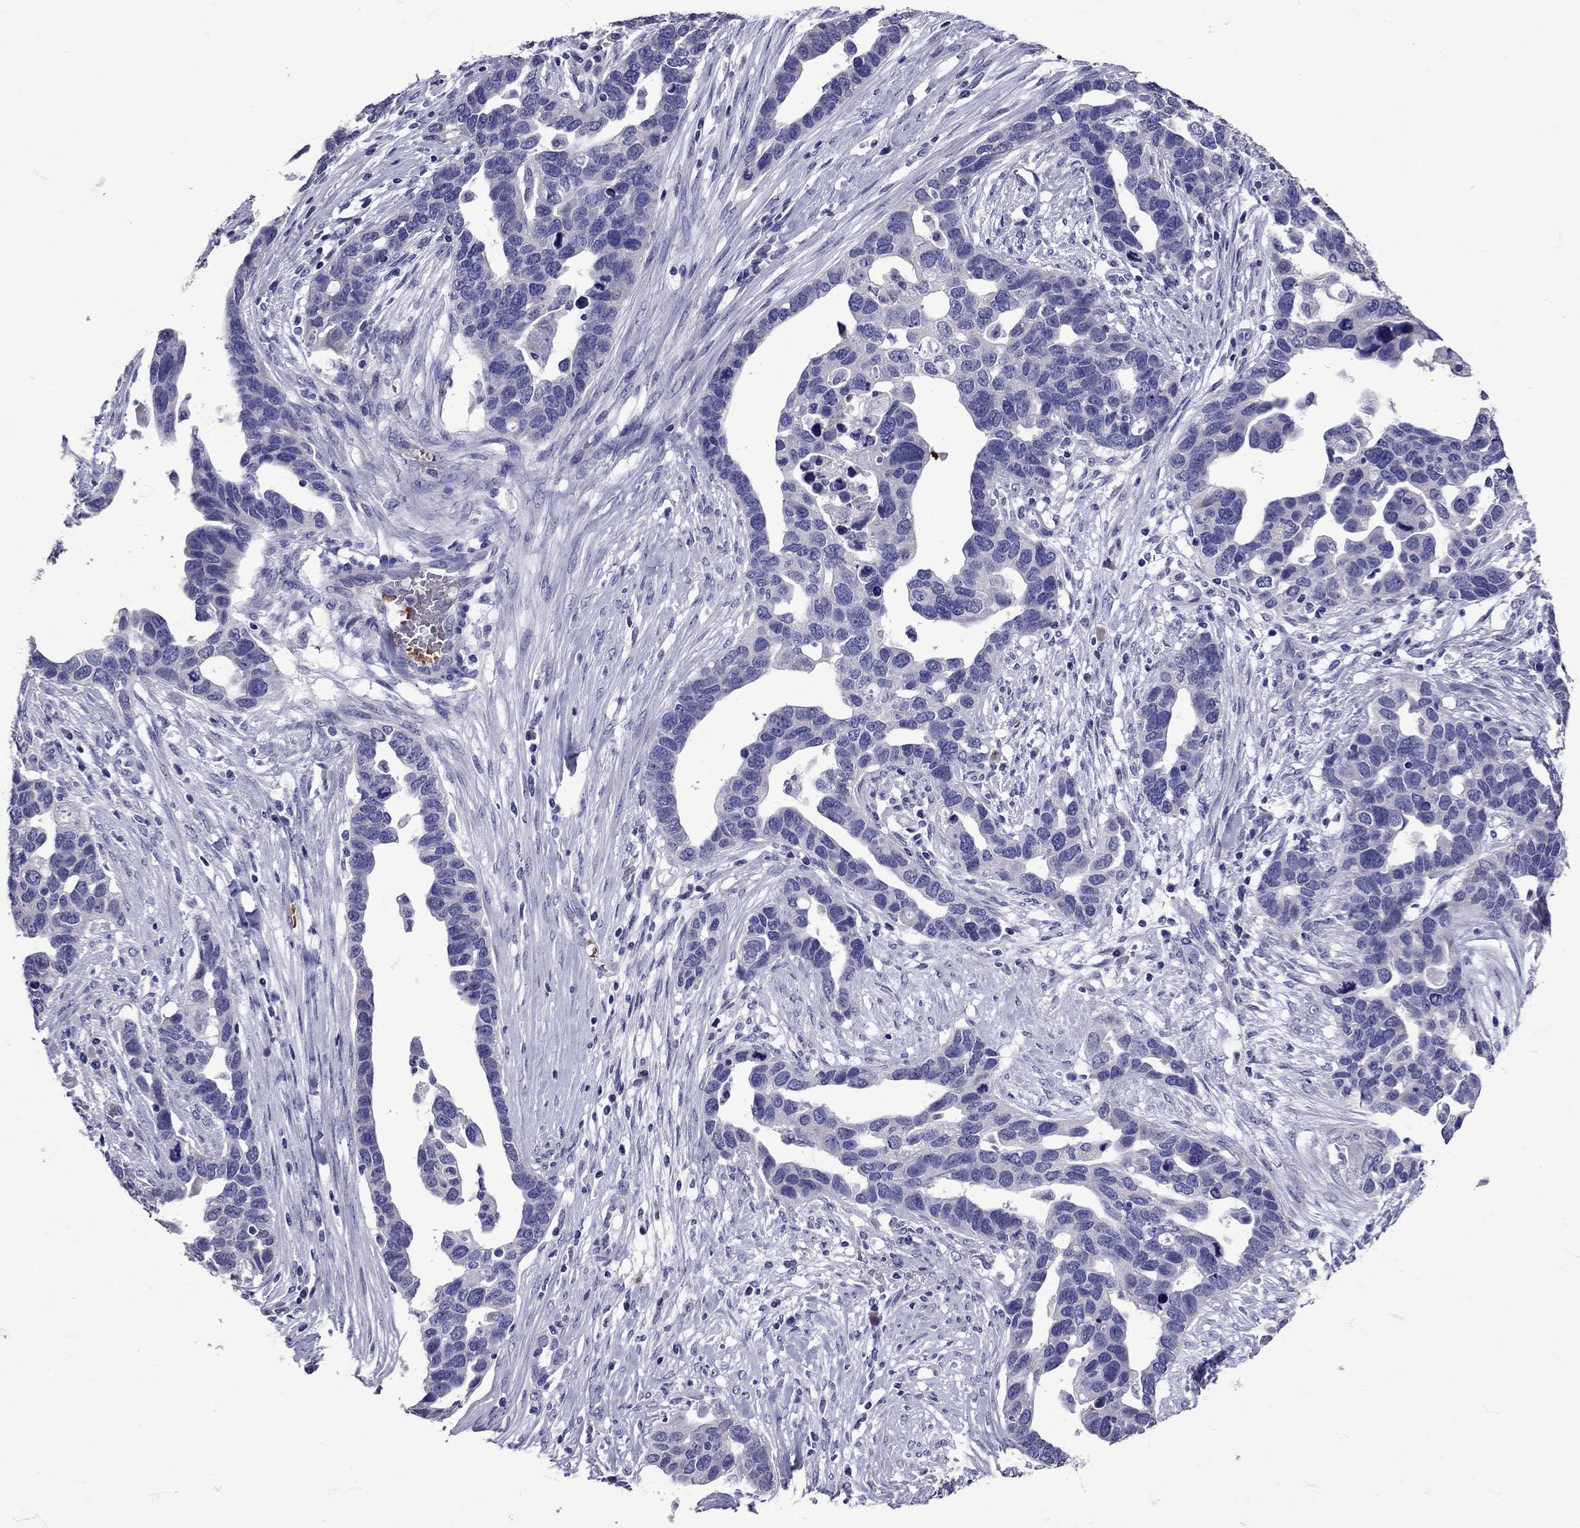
{"staining": {"intensity": "negative", "quantity": "none", "location": "none"}, "tissue": "ovarian cancer", "cell_type": "Tumor cells", "image_type": "cancer", "snomed": [{"axis": "morphology", "description": "Cystadenocarcinoma, serous, NOS"}, {"axis": "topography", "description": "Ovary"}], "caption": "High magnification brightfield microscopy of ovarian cancer stained with DAB (3,3'-diaminobenzidine) (brown) and counterstained with hematoxylin (blue): tumor cells show no significant staining.", "gene": "TBR1", "patient": {"sex": "female", "age": 54}}